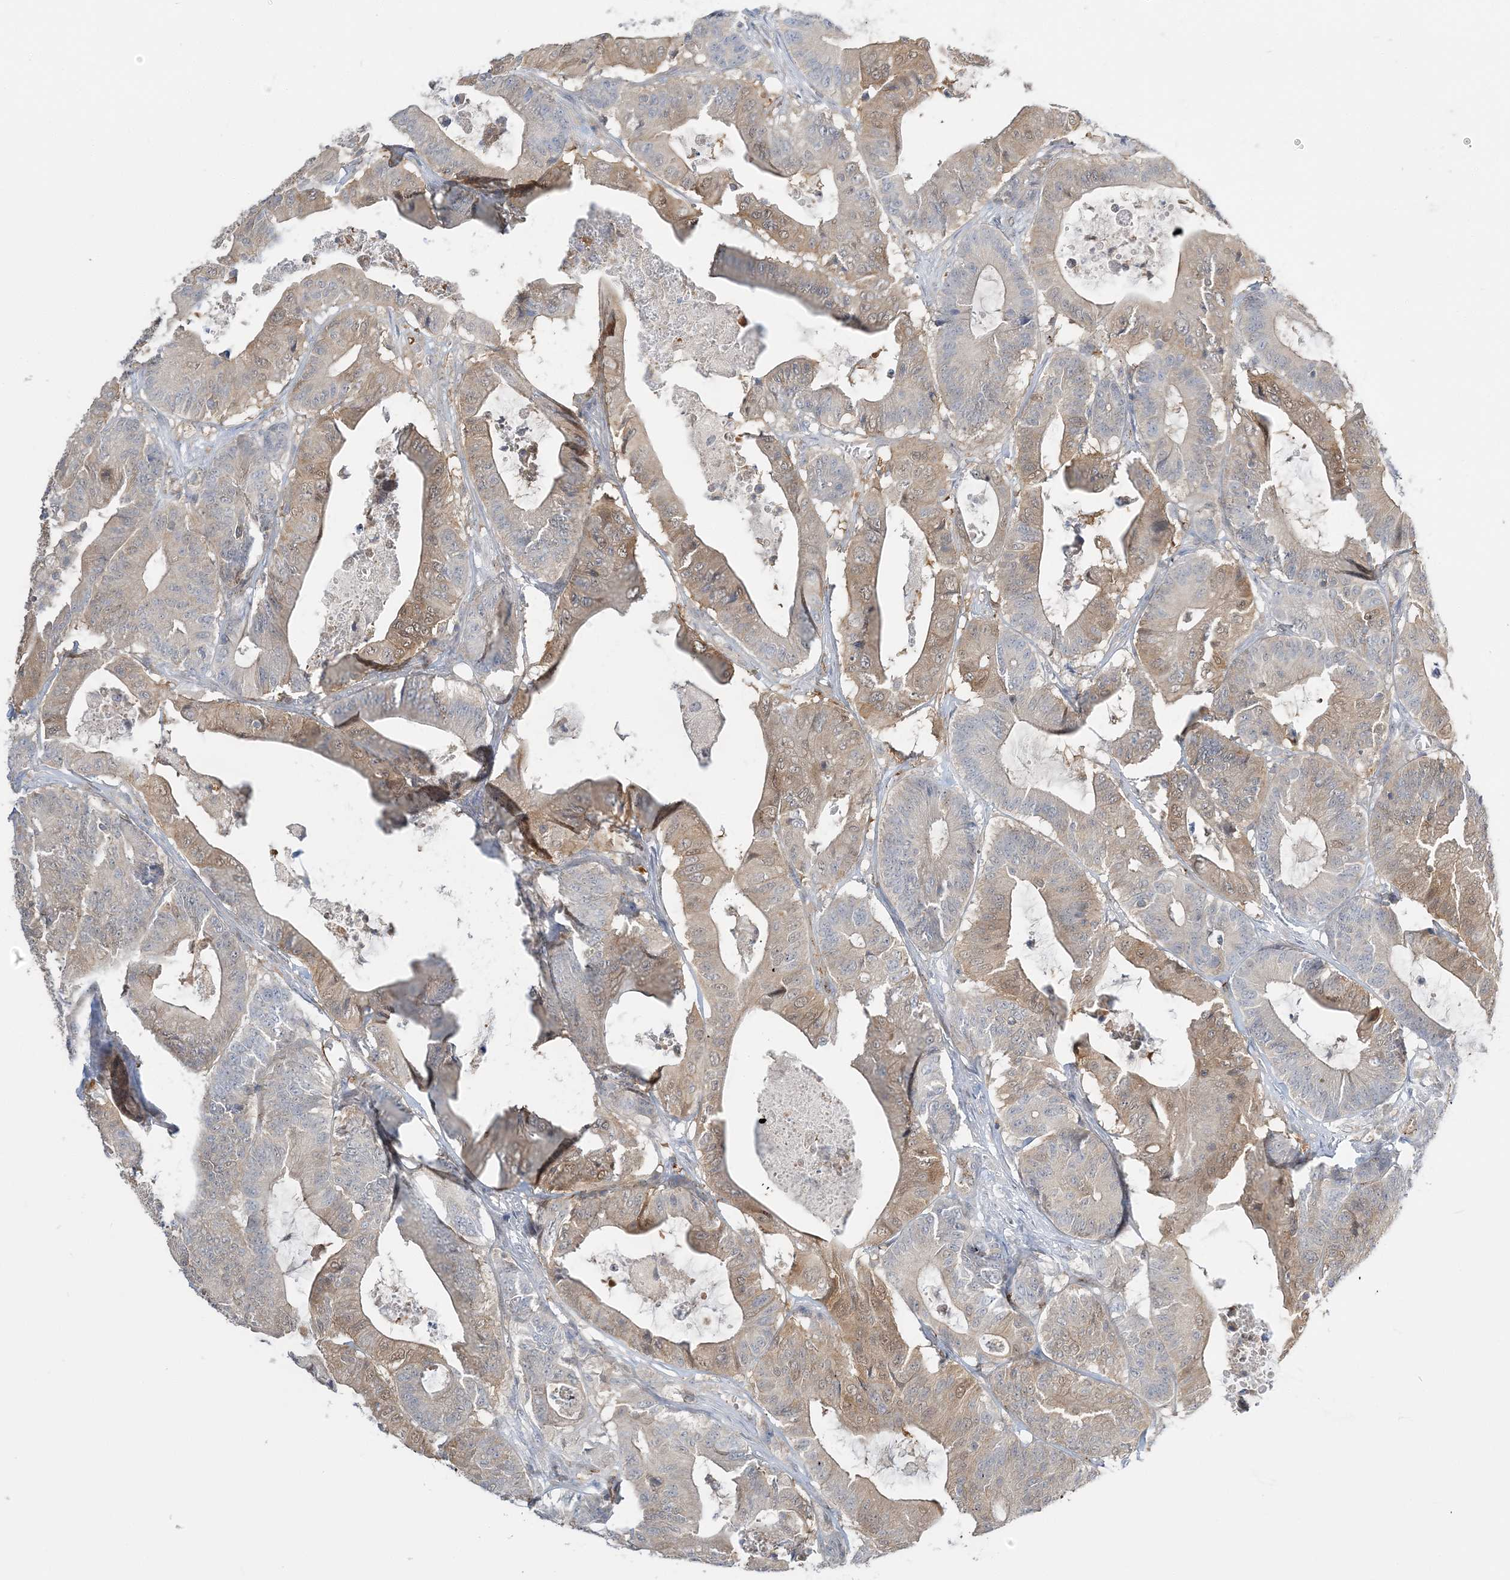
{"staining": {"intensity": "weak", "quantity": "25%-75%", "location": "cytoplasmic/membranous"}, "tissue": "colorectal cancer", "cell_type": "Tumor cells", "image_type": "cancer", "snomed": [{"axis": "morphology", "description": "Adenocarcinoma, NOS"}, {"axis": "topography", "description": "Colon"}], "caption": "Colorectal adenocarcinoma tissue shows weak cytoplasmic/membranous staining in approximately 25%-75% of tumor cells, visualized by immunohistochemistry. The protein of interest is stained brown, and the nuclei are stained in blue (DAB IHC with brightfield microscopy, high magnification).", "gene": "INPP1", "patient": {"sex": "female", "age": 84}}